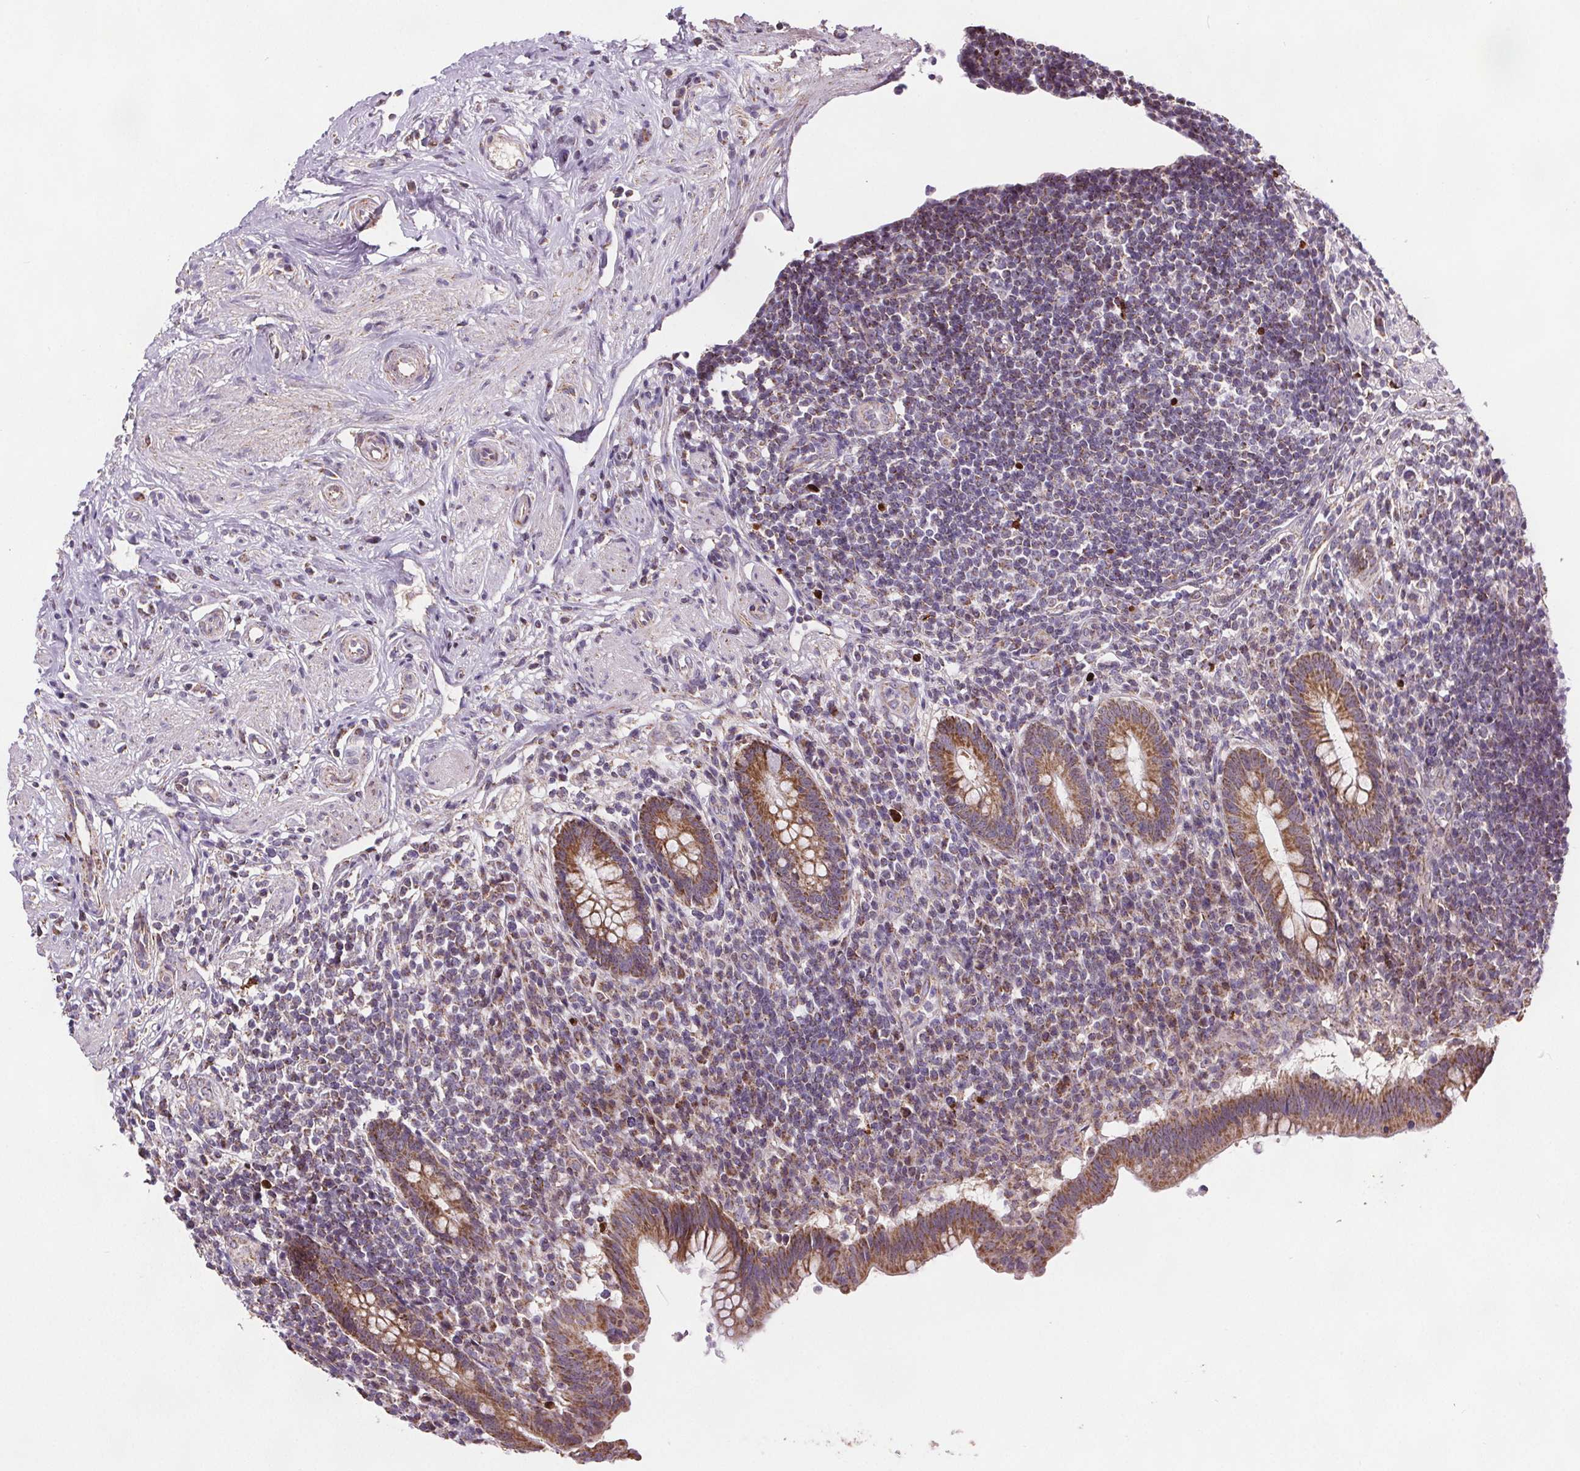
{"staining": {"intensity": "moderate", "quantity": ">75%", "location": "cytoplasmic/membranous"}, "tissue": "appendix", "cell_type": "Glandular cells", "image_type": "normal", "snomed": [{"axis": "morphology", "description": "Normal tissue, NOS"}, {"axis": "topography", "description": "Appendix"}], "caption": "An image of human appendix stained for a protein exhibits moderate cytoplasmic/membranous brown staining in glandular cells. (Brightfield microscopy of DAB IHC at high magnification).", "gene": "SUCLA2", "patient": {"sex": "female", "age": 56}}